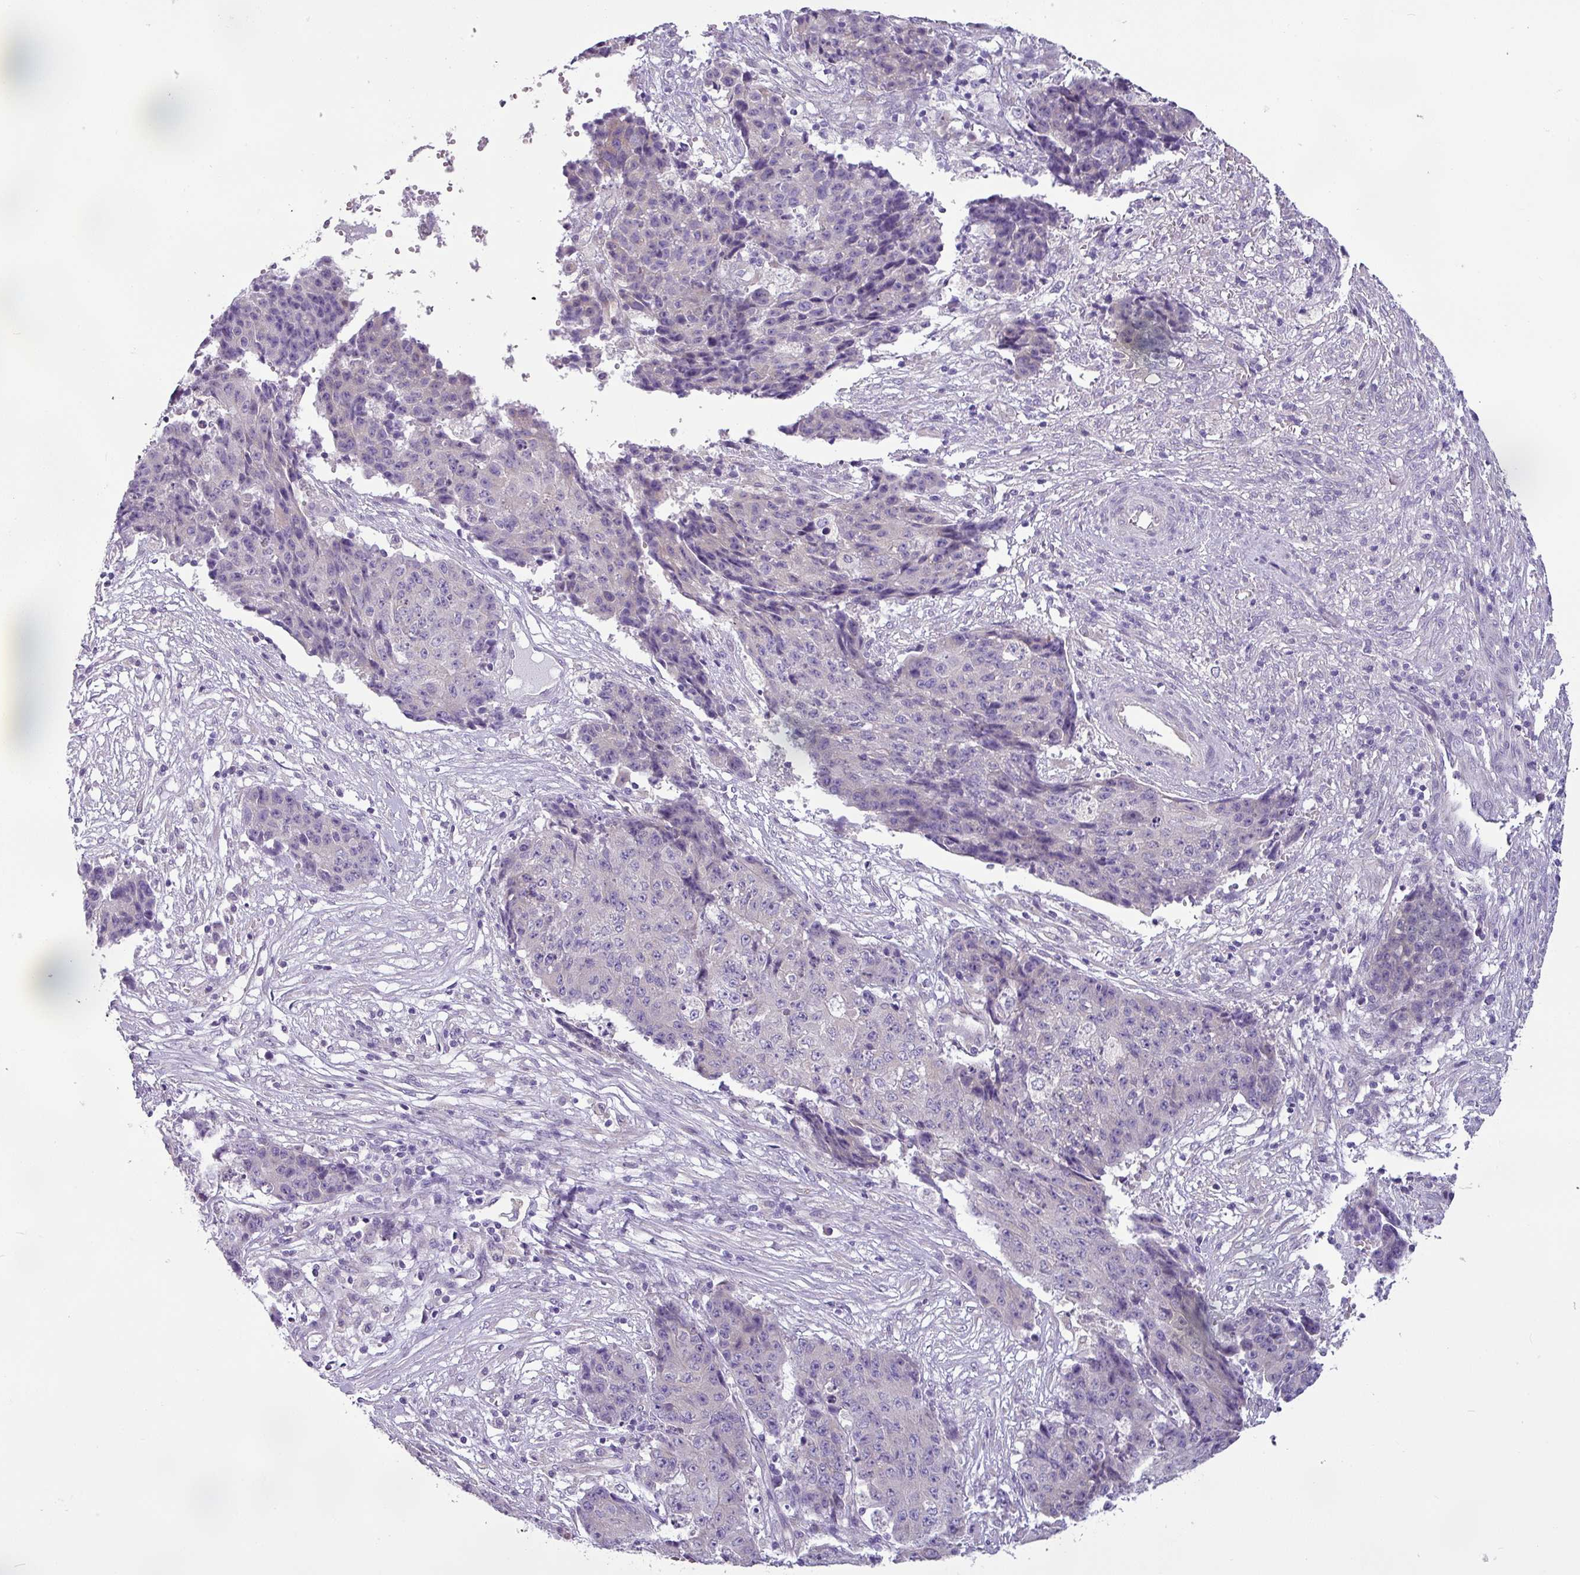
{"staining": {"intensity": "negative", "quantity": "none", "location": "none"}, "tissue": "ovarian cancer", "cell_type": "Tumor cells", "image_type": "cancer", "snomed": [{"axis": "morphology", "description": "Carcinoma, endometroid"}, {"axis": "topography", "description": "Ovary"}], "caption": "Immunohistochemistry (IHC) of human ovarian cancer shows no staining in tumor cells.", "gene": "TOR1AIP2", "patient": {"sex": "female", "age": 42}}